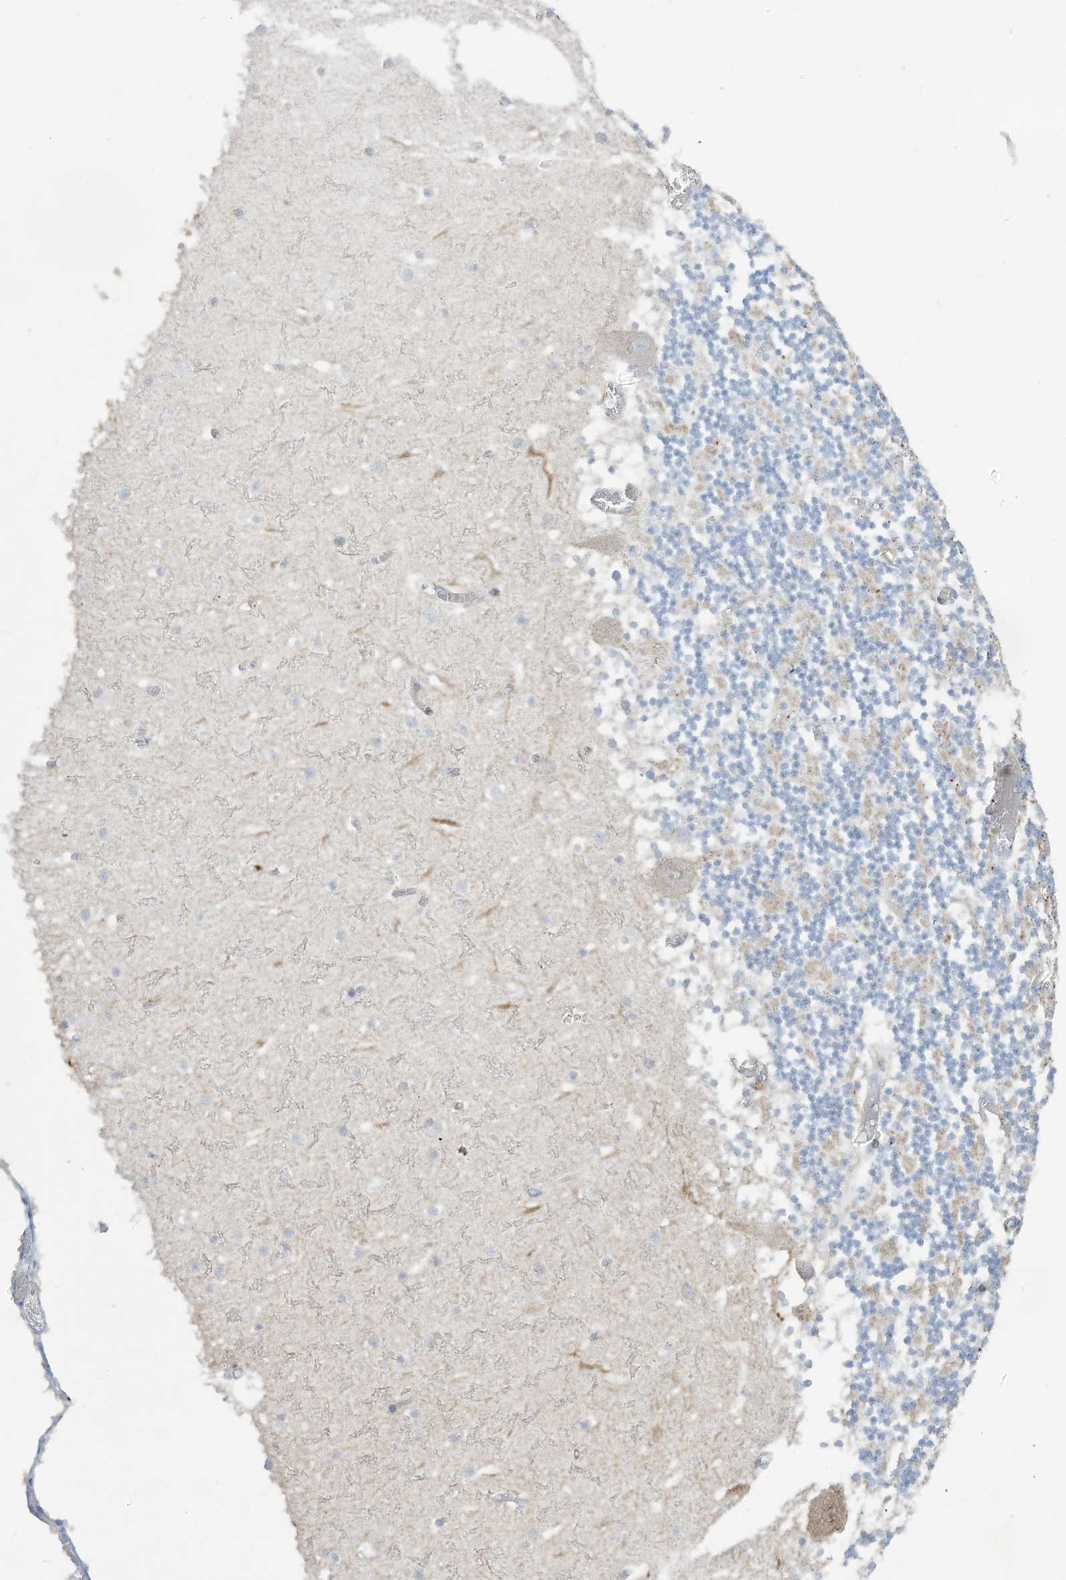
{"staining": {"intensity": "negative", "quantity": "none", "location": "none"}, "tissue": "cerebellum", "cell_type": "Cells in granular layer", "image_type": "normal", "snomed": [{"axis": "morphology", "description": "Normal tissue, NOS"}, {"axis": "topography", "description": "Cerebellum"}], "caption": "IHC photomicrograph of unremarkable cerebellum: human cerebellum stained with DAB (3,3'-diaminobenzidine) reveals no significant protein expression in cells in granular layer. The staining is performed using DAB (3,3'-diaminobenzidine) brown chromogen with nuclei counter-stained in using hematoxylin.", "gene": "THNSL2", "patient": {"sex": "female", "age": 28}}